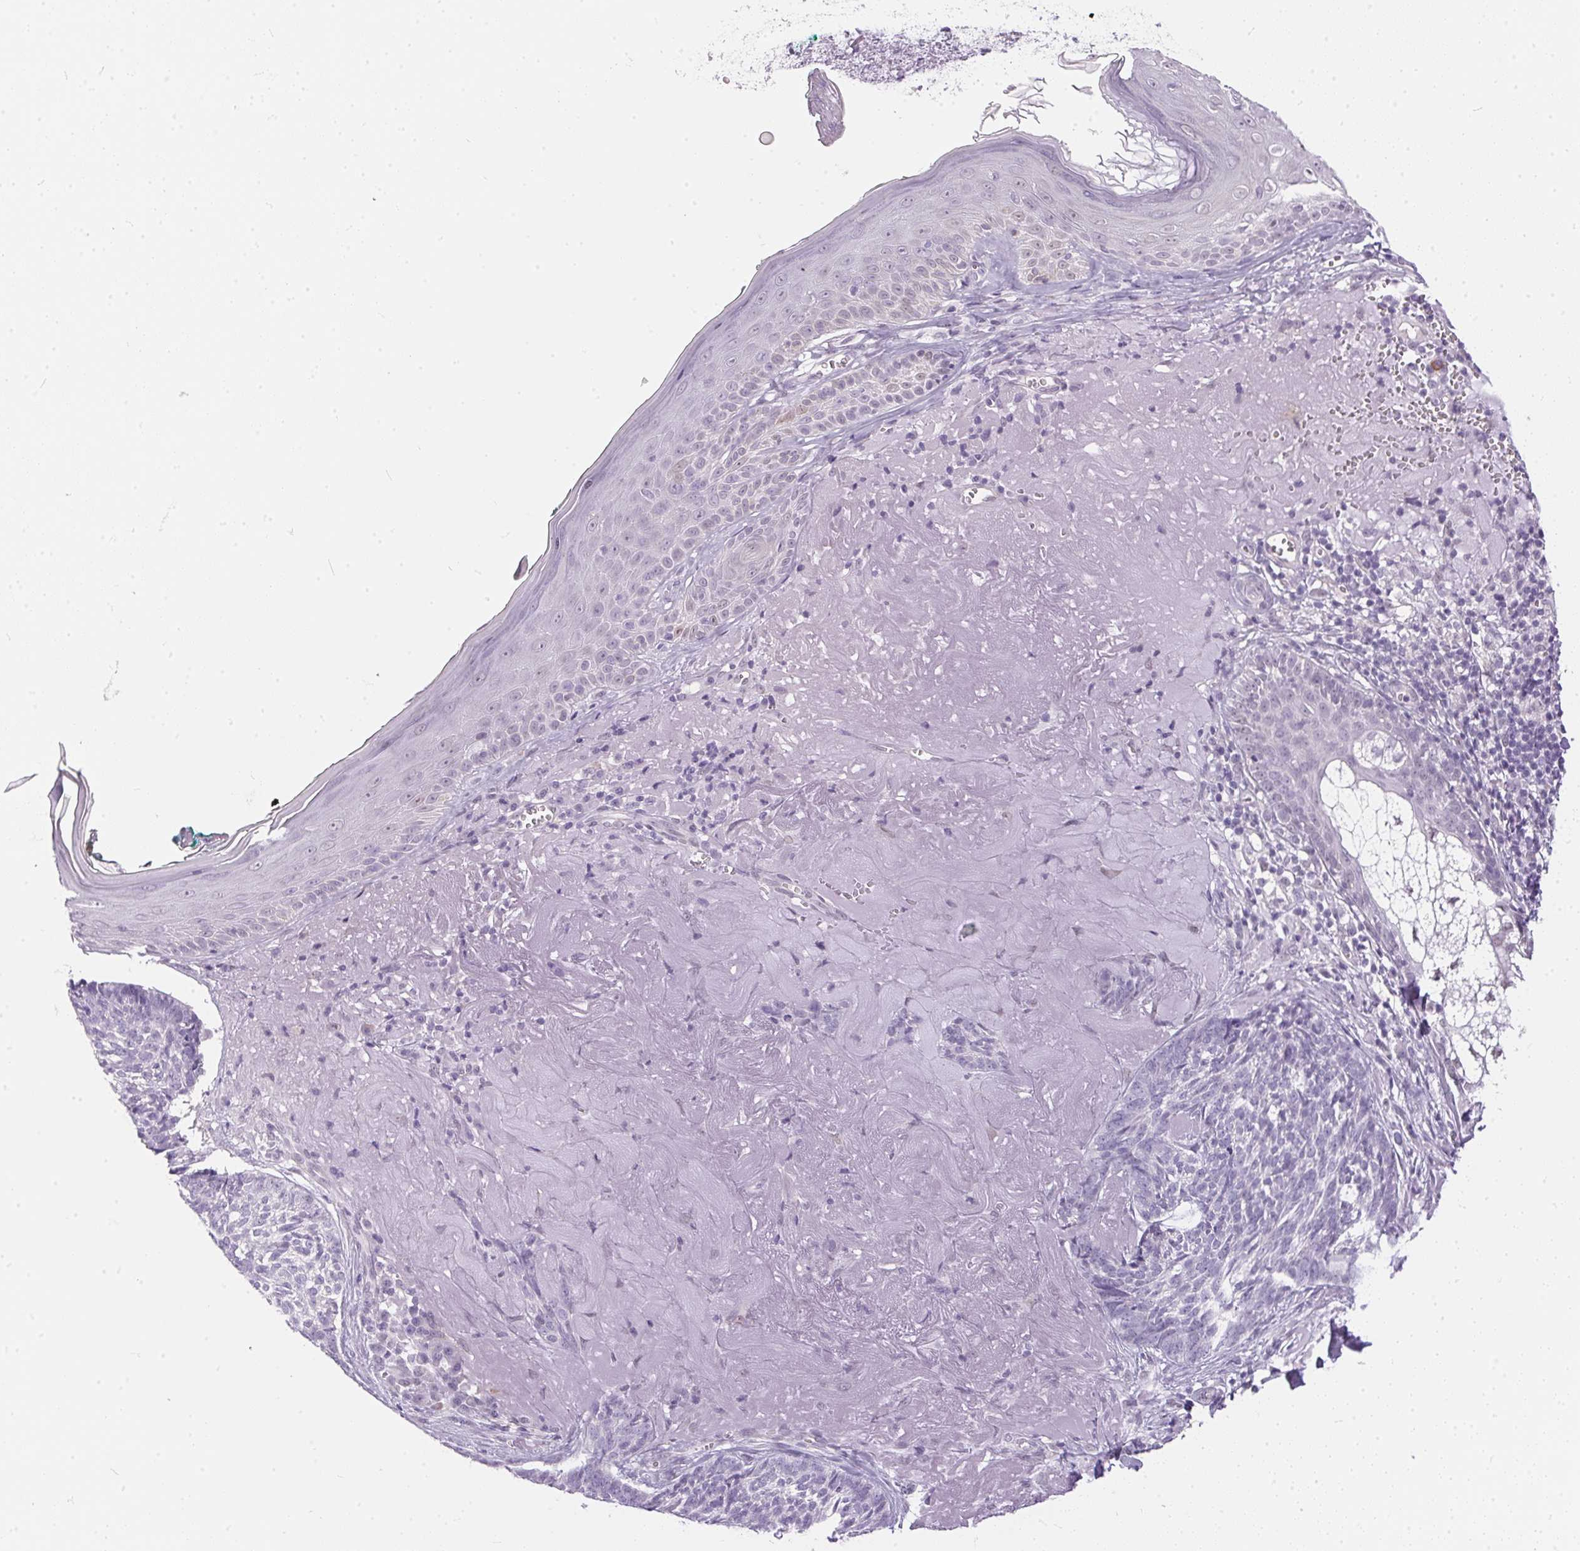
{"staining": {"intensity": "negative", "quantity": "none", "location": "none"}, "tissue": "skin cancer", "cell_type": "Tumor cells", "image_type": "cancer", "snomed": [{"axis": "morphology", "description": "Basal cell carcinoma"}, {"axis": "topography", "description": "Skin"}, {"axis": "topography", "description": "Skin of face"}], "caption": "Immunohistochemical staining of human skin basal cell carcinoma displays no significant staining in tumor cells. (DAB immunohistochemistry with hematoxylin counter stain).", "gene": "GBP6", "patient": {"sex": "female", "age": 95}}